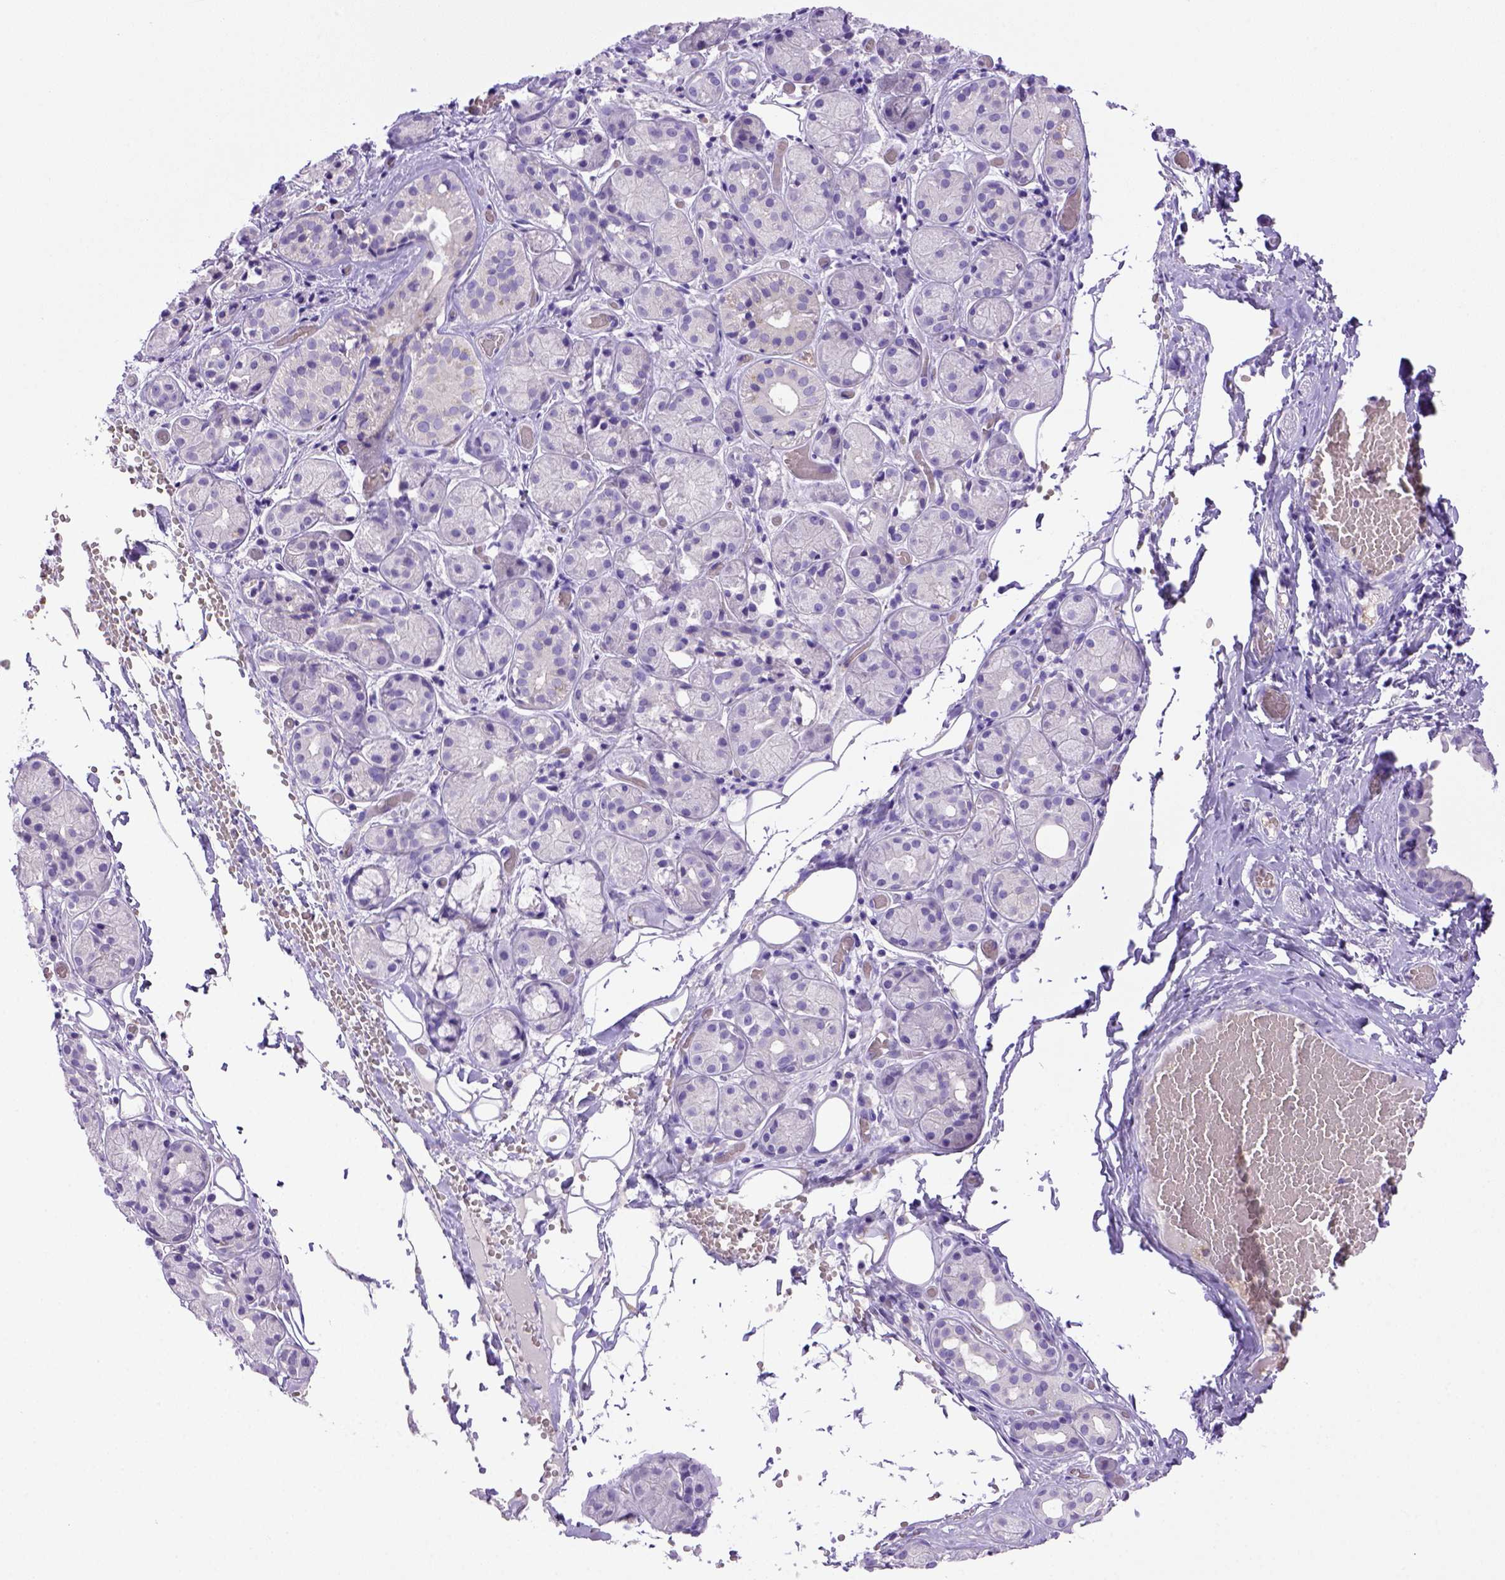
{"staining": {"intensity": "negative", "quantity": "none", "location": "none"}, "tissue": "salivary gland", "cell_type": "Glandular cells", "image_type": "normal", "snomed": [{"axis": "morphology", "description": "Normal tissue, NOS"}, {"axis": "topography", "description": "Salivary gland"}, {"axis": "topography", "description": "Peripheral nerve tissue"}], "caption": "Immunohistochemical staining of unremarkable salivary gland exhibits no significant expression in glandular cells. The staining was performed using DAB (3,3'-diaminobenzidine) to visualize the protein expression in brown, while the nuclei were stained in blue with hematoxylin (Magnification: 20x).", "gene": "BAAT", "patient": {"sex": "male", "age": 71}}